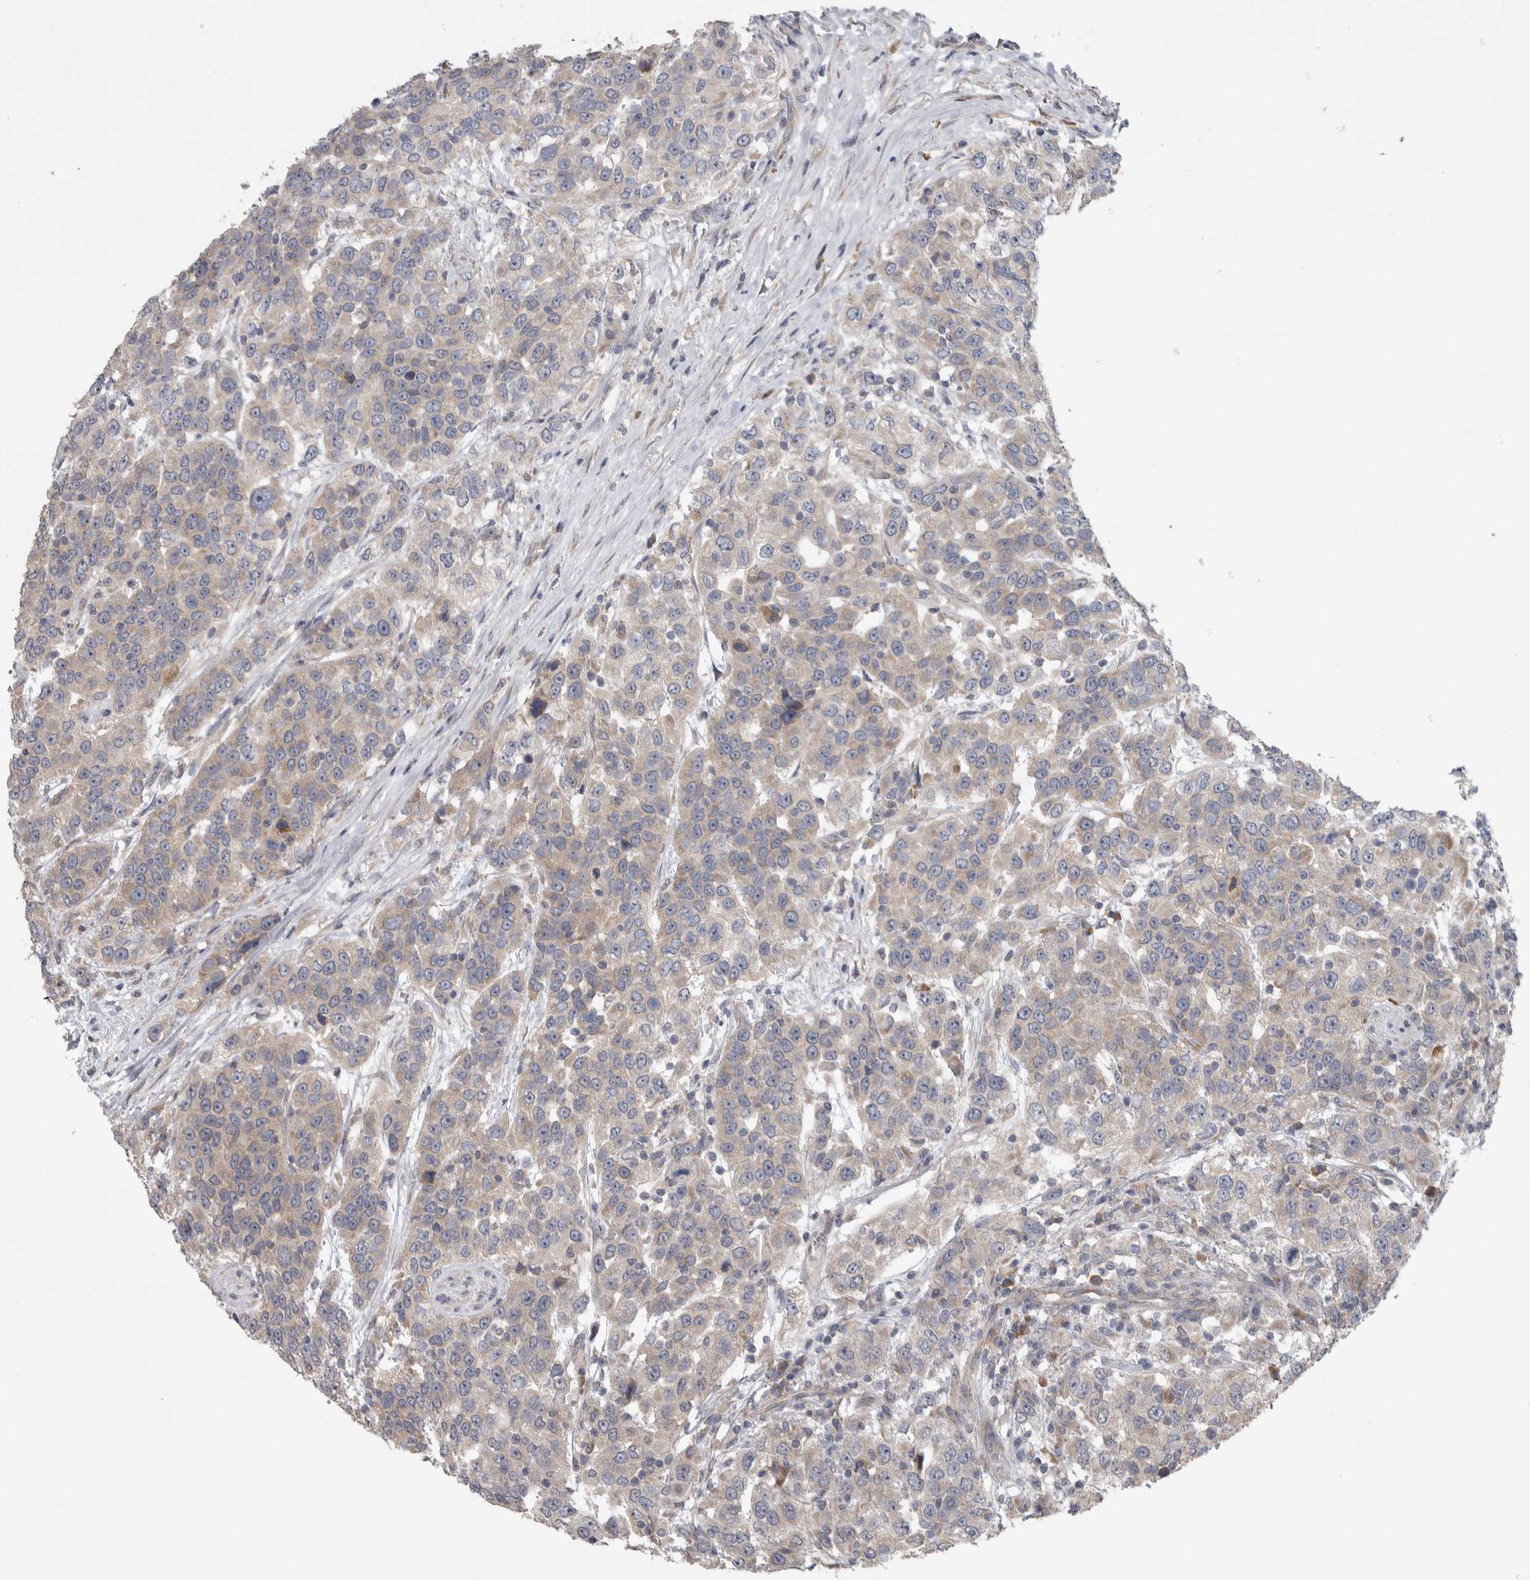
{"staining": {"intensity": "weak", "quantity": "25%-75%", "location": "cytoplasmic/membranous"}, "tissue": "urothelial cancer", "cell_type": "Tumor cells", "image_type": "cancer", "snomed": [{"axis": "morphology", "description": "Urothelial carcinoma, High grade"}, {"axis": "topography", "description": "Urinary bladder"}], "caption": "Protein analysis of urothelial cancer tissue shows weak cytoplasmic/membranous staining in about 25%-75% of tumor cells.", "gene": "SRP68", "patient": {"sex": "female", "age": 80}}